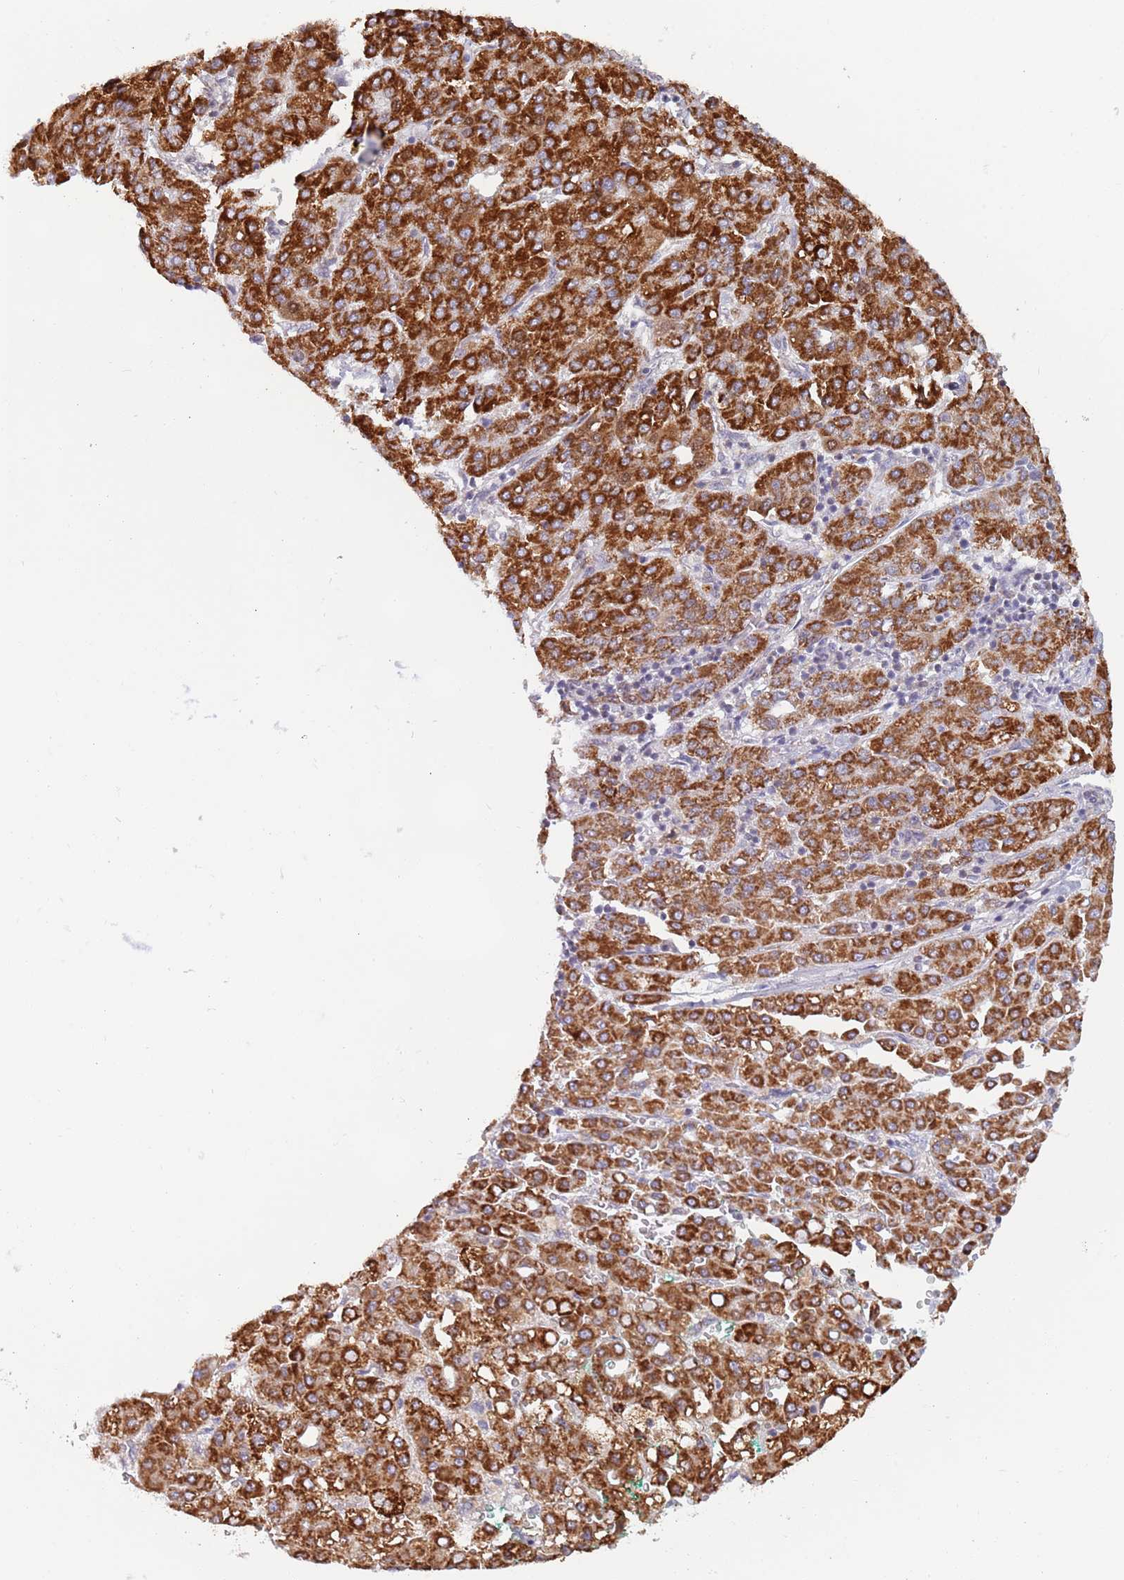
{"staining": {"intensity": "strong", "quantity": ">75%", "location": "cytoplasmic/membranous"}, "tissue": "liver cancer", "cell_type": "Tumor cells", "image_type": "cancer", "snomed": [{"axis": "morphology", "description": "Carcinoma, Hepatocellular, NOS"}, {"axis": "topography", "description": "Liver"}], "caption": "DAB (3,3'-diaminobenzidine) immunohistochemical staining of hepatocellular carcinoma (liver) reveals strong cytoplasmic/membranous protein positivity in approximately >75% of tumor cells. The protein is shown in brown color, while the nuclei are stained blue.", "gene": "TIMM13", "patient": {"sex": "male", "age": 65}}